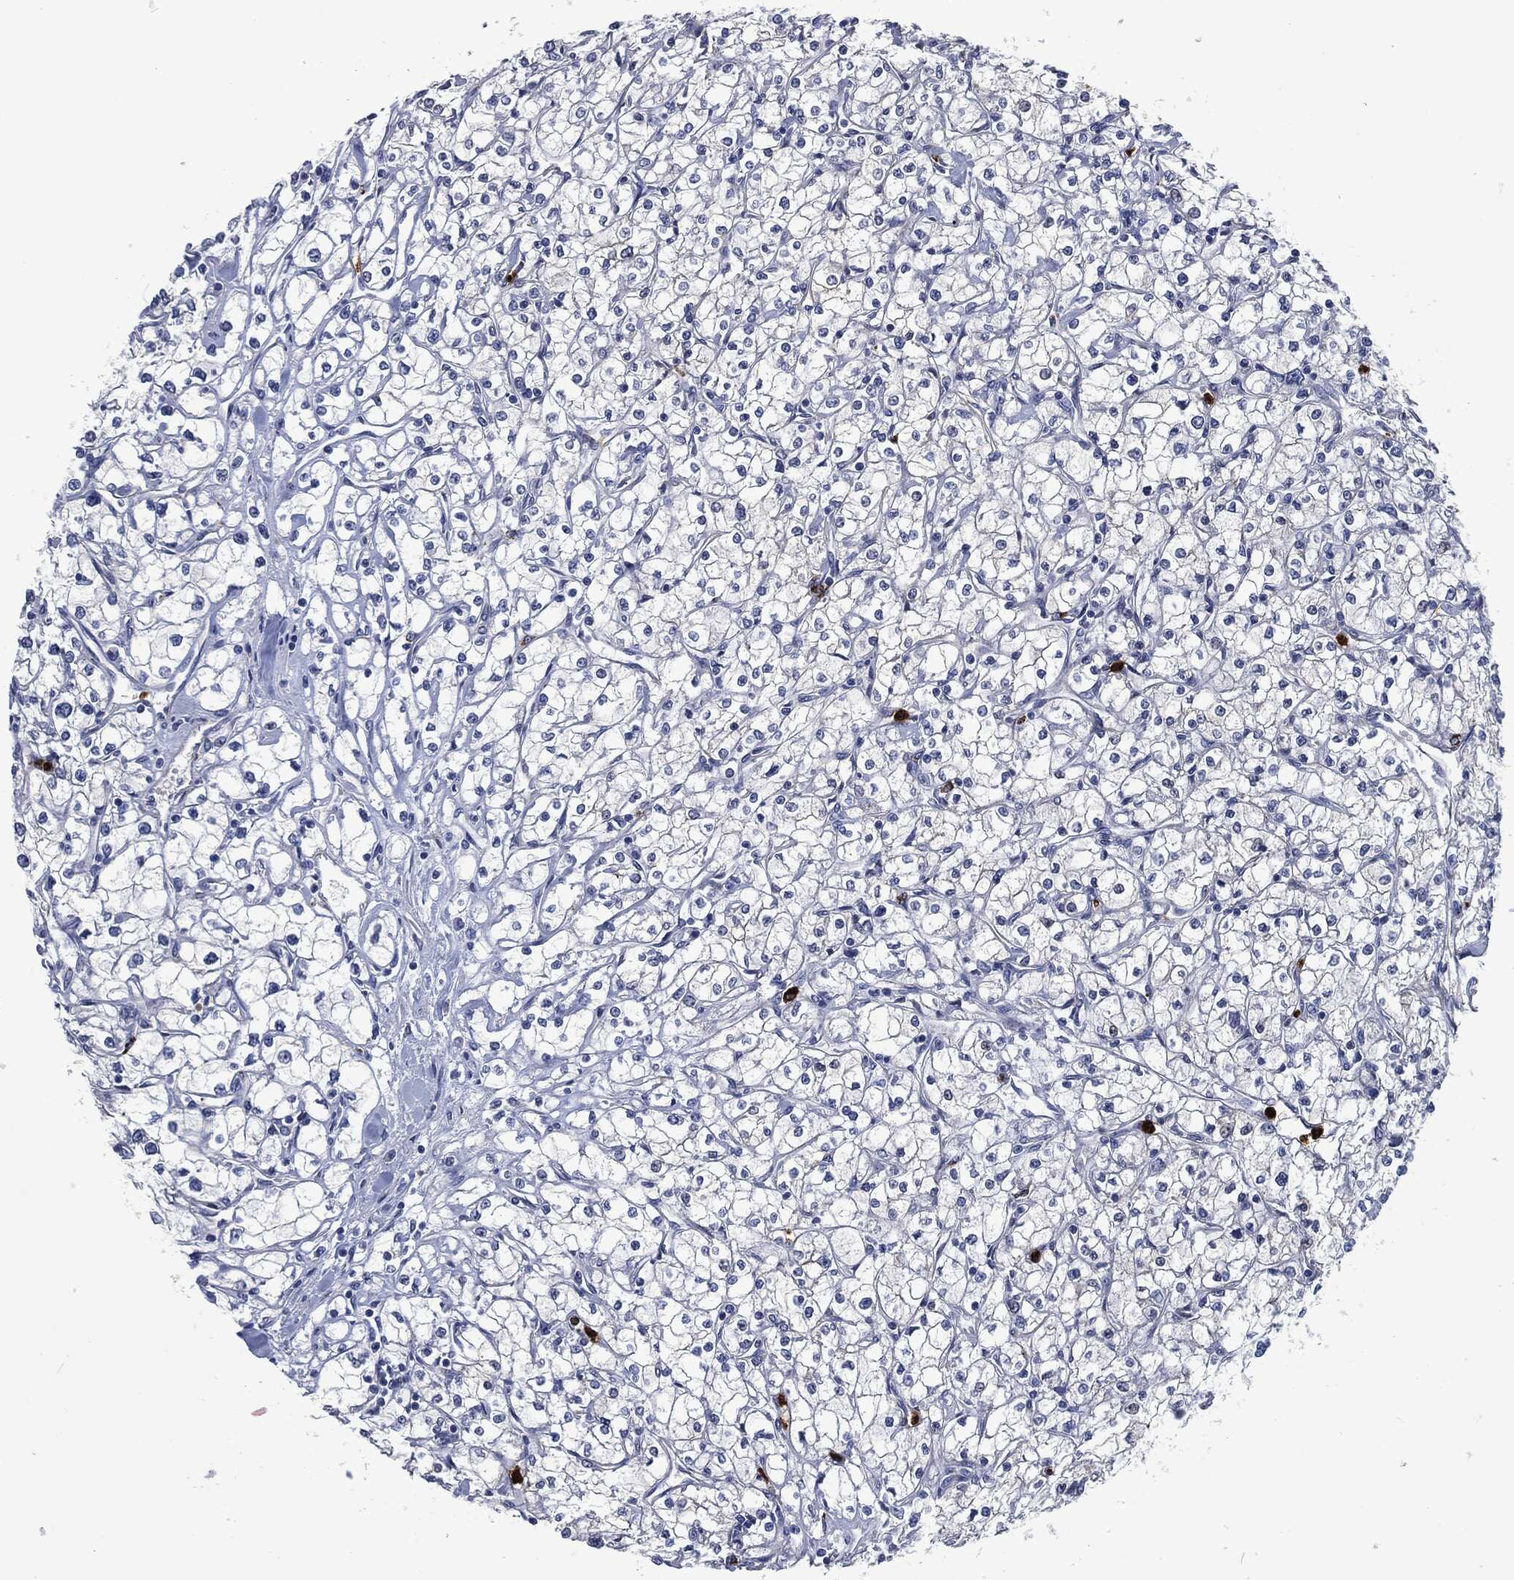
{"staining": {"intensity": "negative", "quantity": "none", "location": "none"}, "tissue": "renal cancer", "cell_type": "Tumor cells", "image_type": "cancer", "snomed": [{"axis": "morphology", "description": "Adenocarcinoma, NOS"}, {"axis": "topography", "description": "Kidney"}], "caption": "IHC micrograph of renal cancer (adenocarcinoma) stained for a protein (brown), which displays no positivity in tumor cells. The staining was performed using DAB (3,3'-diaminobenzidine) to visualize the protein expression in brown, while the nuclei were stained in blue with hematoxylin (Magnification: 20x).", "gene": "MPO", "patient": {"sex": "male", "age": 67}}